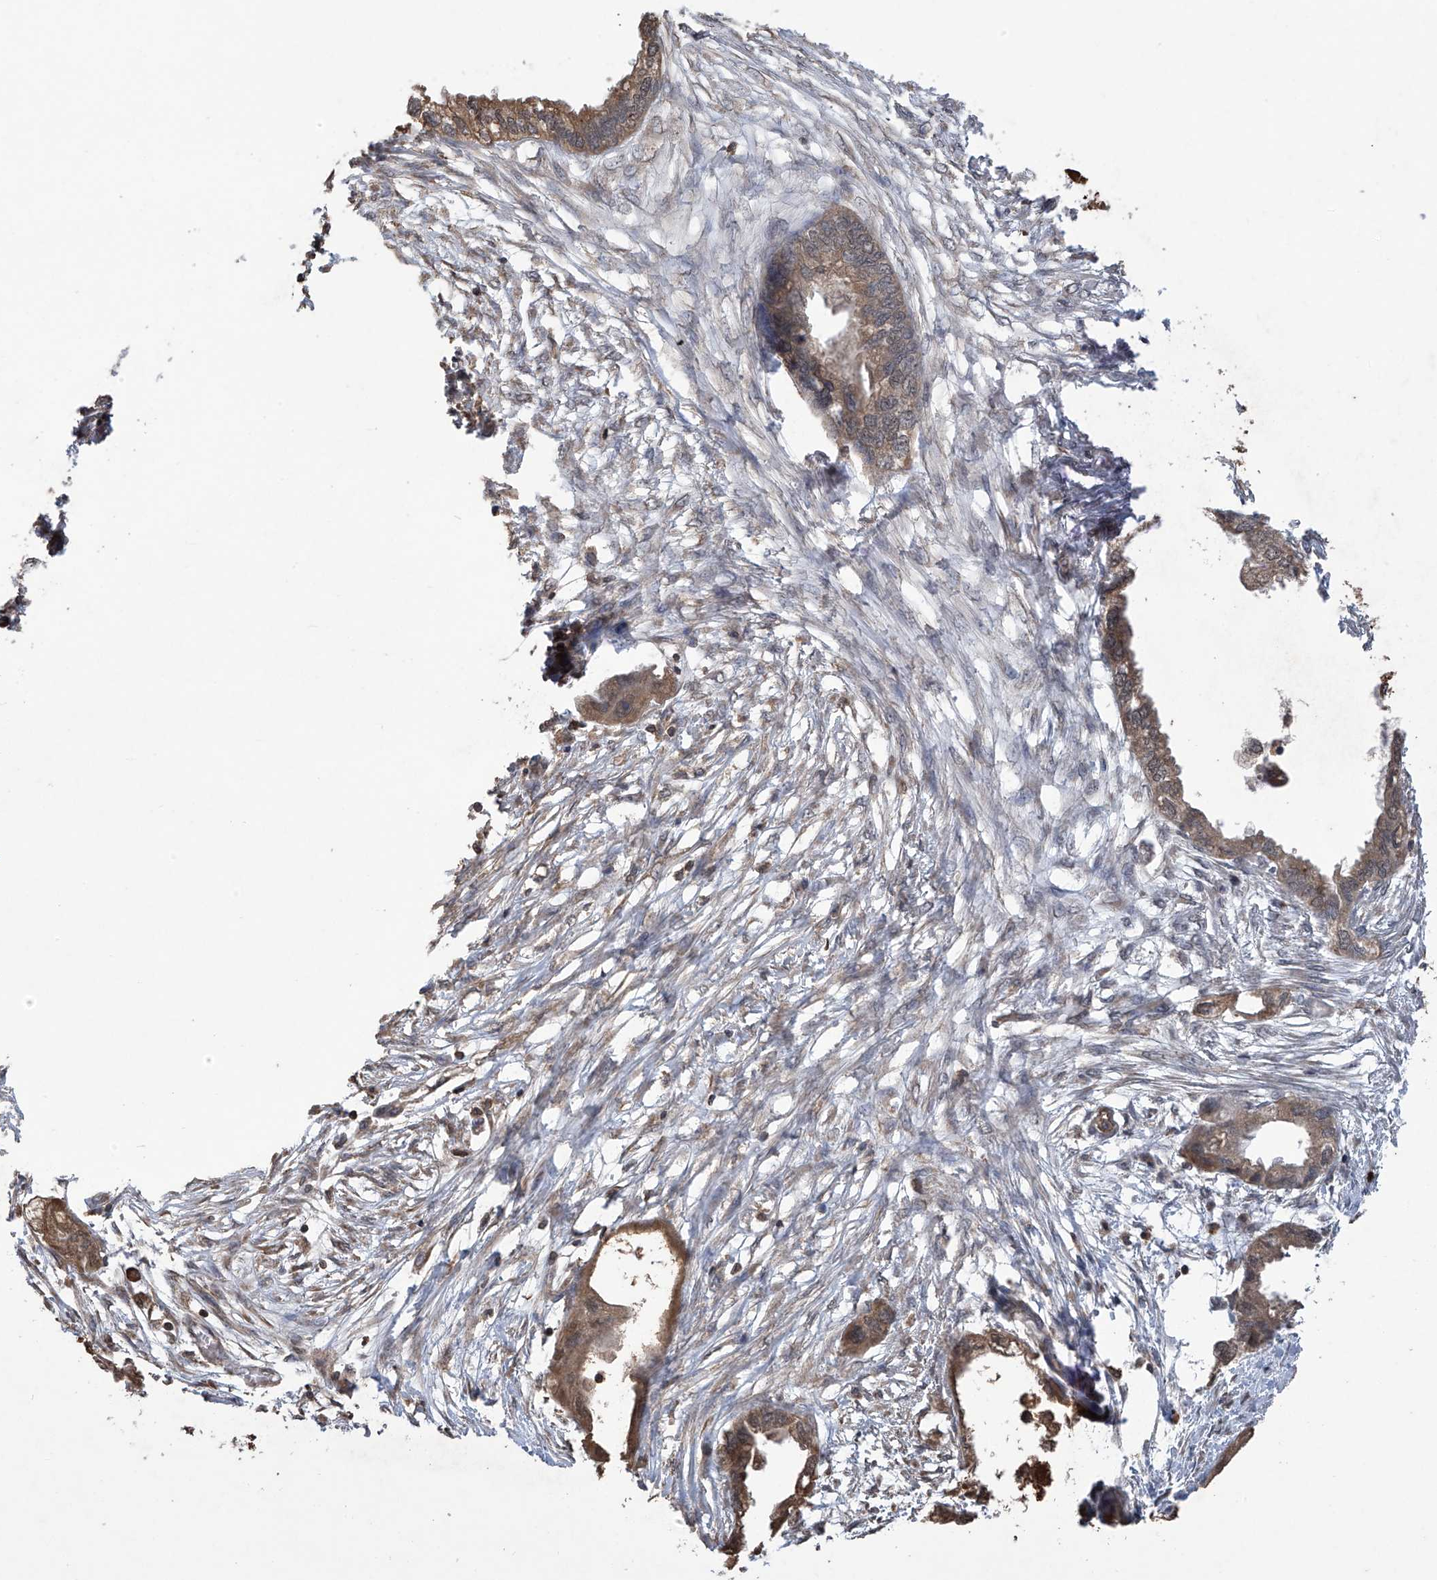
{"staining": {"intensity": "moderate", "quantity": ">75%", "location": "cytoplasmic/membranous"}, "tissue": "endometrial cancer", "cell_type": "Tumor cells", "image_type": "cancer", "snomed": [{"axis": "morphology", "description": "Adenocarcinoma, NOS"}, {"axis": "morphology", "description": "Adenocarcinoma, metastatic, NOS"}, {"axis": "topography", "description": "Adipose tissue"}, {"axis": "topography", "description": "Endometrium"}], "caption": "About >75% of tumor cells in human endometrial cancer (adenocarcinoma) exhibit moderate cytoplasmic/membranous protein positivity as visualized by brown immunohistochemical staining.", "gene": "PNPT1", "patient": {"sex": "female", "age": 67}}